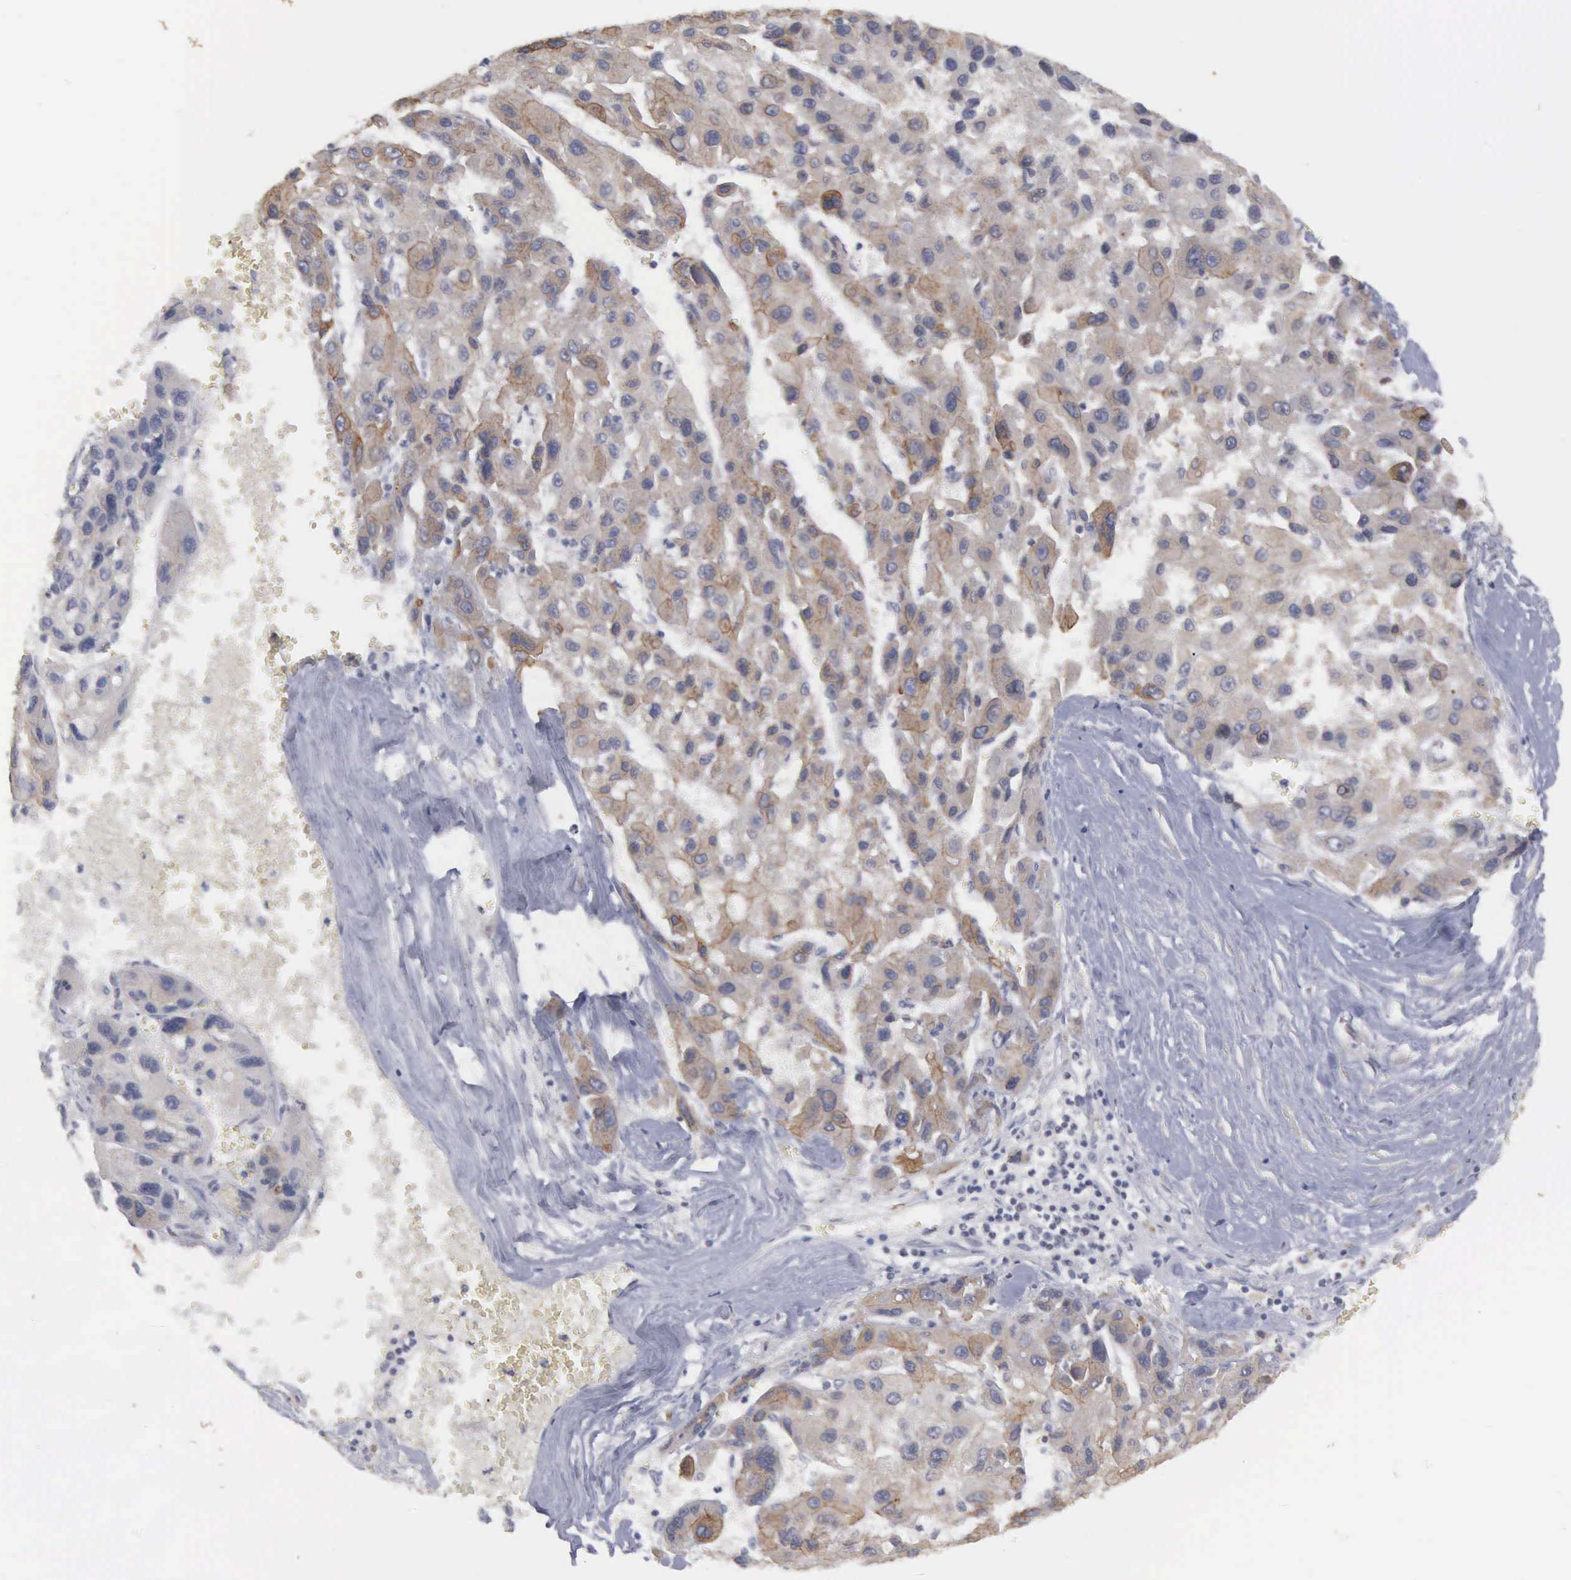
{"staining": {"intensity": "weak", "quantity": "<25%", "location": "cytoplasmic/membranous"}, "tissue": "liver cancer", "cell_type": "Tumor cells", "image_type": "cancer", "snomed": [{"axis": "morphology", "description": "Carcinoma, Hepatocellular, NOS"}, {"axis": "topography", "description": "Liver"}], "caption": "High power microscopy histopathology image of an immunohistochemistry micrograph of hepatocellular carcinoma (liver), revealing no significant staining in tumor cells.", "gene": "WDR89", "patient": {"sex": "male", "age": 64}}